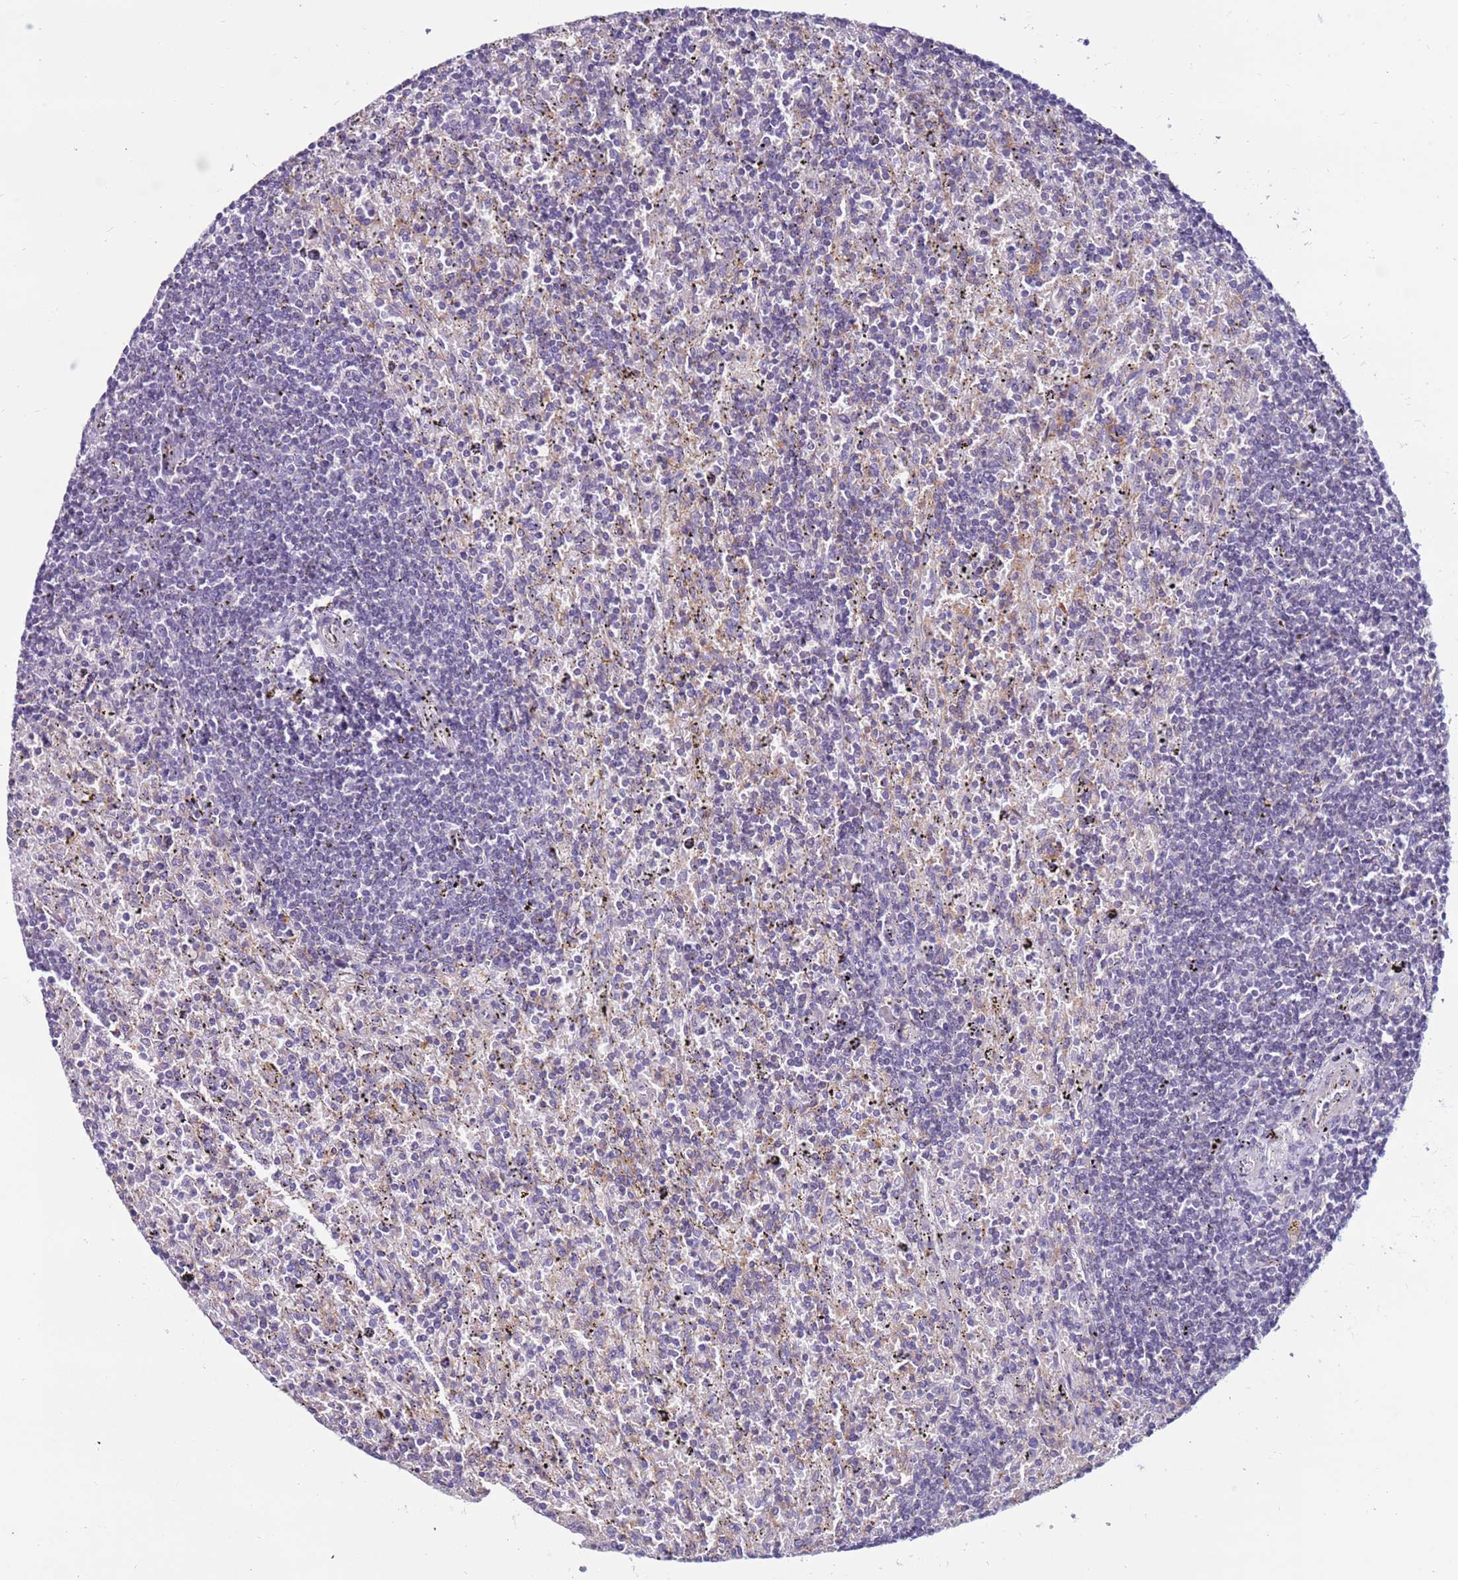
{"staining": {"intensity": "negative", "quantity": "none", "location": "none"}, "tissue": "lymphoma", "cell_type": "Tumor cells", "image_type": "cancer", "snomed": [{"axis": "morphology", "description": "Malignant lymphoma, non-Hodgkin's type, Low grade"}, {"axis": "topography", "description": "Spleen"}], "caption": "Lymphoma was stained to show a protein in brown. There is no significant staining in tumor cells. (Immunohistochemistry, brightfield microscopy, high magnification).", "gene": "CLEC4M", "patient": {"sex": "male", "age": 76}}